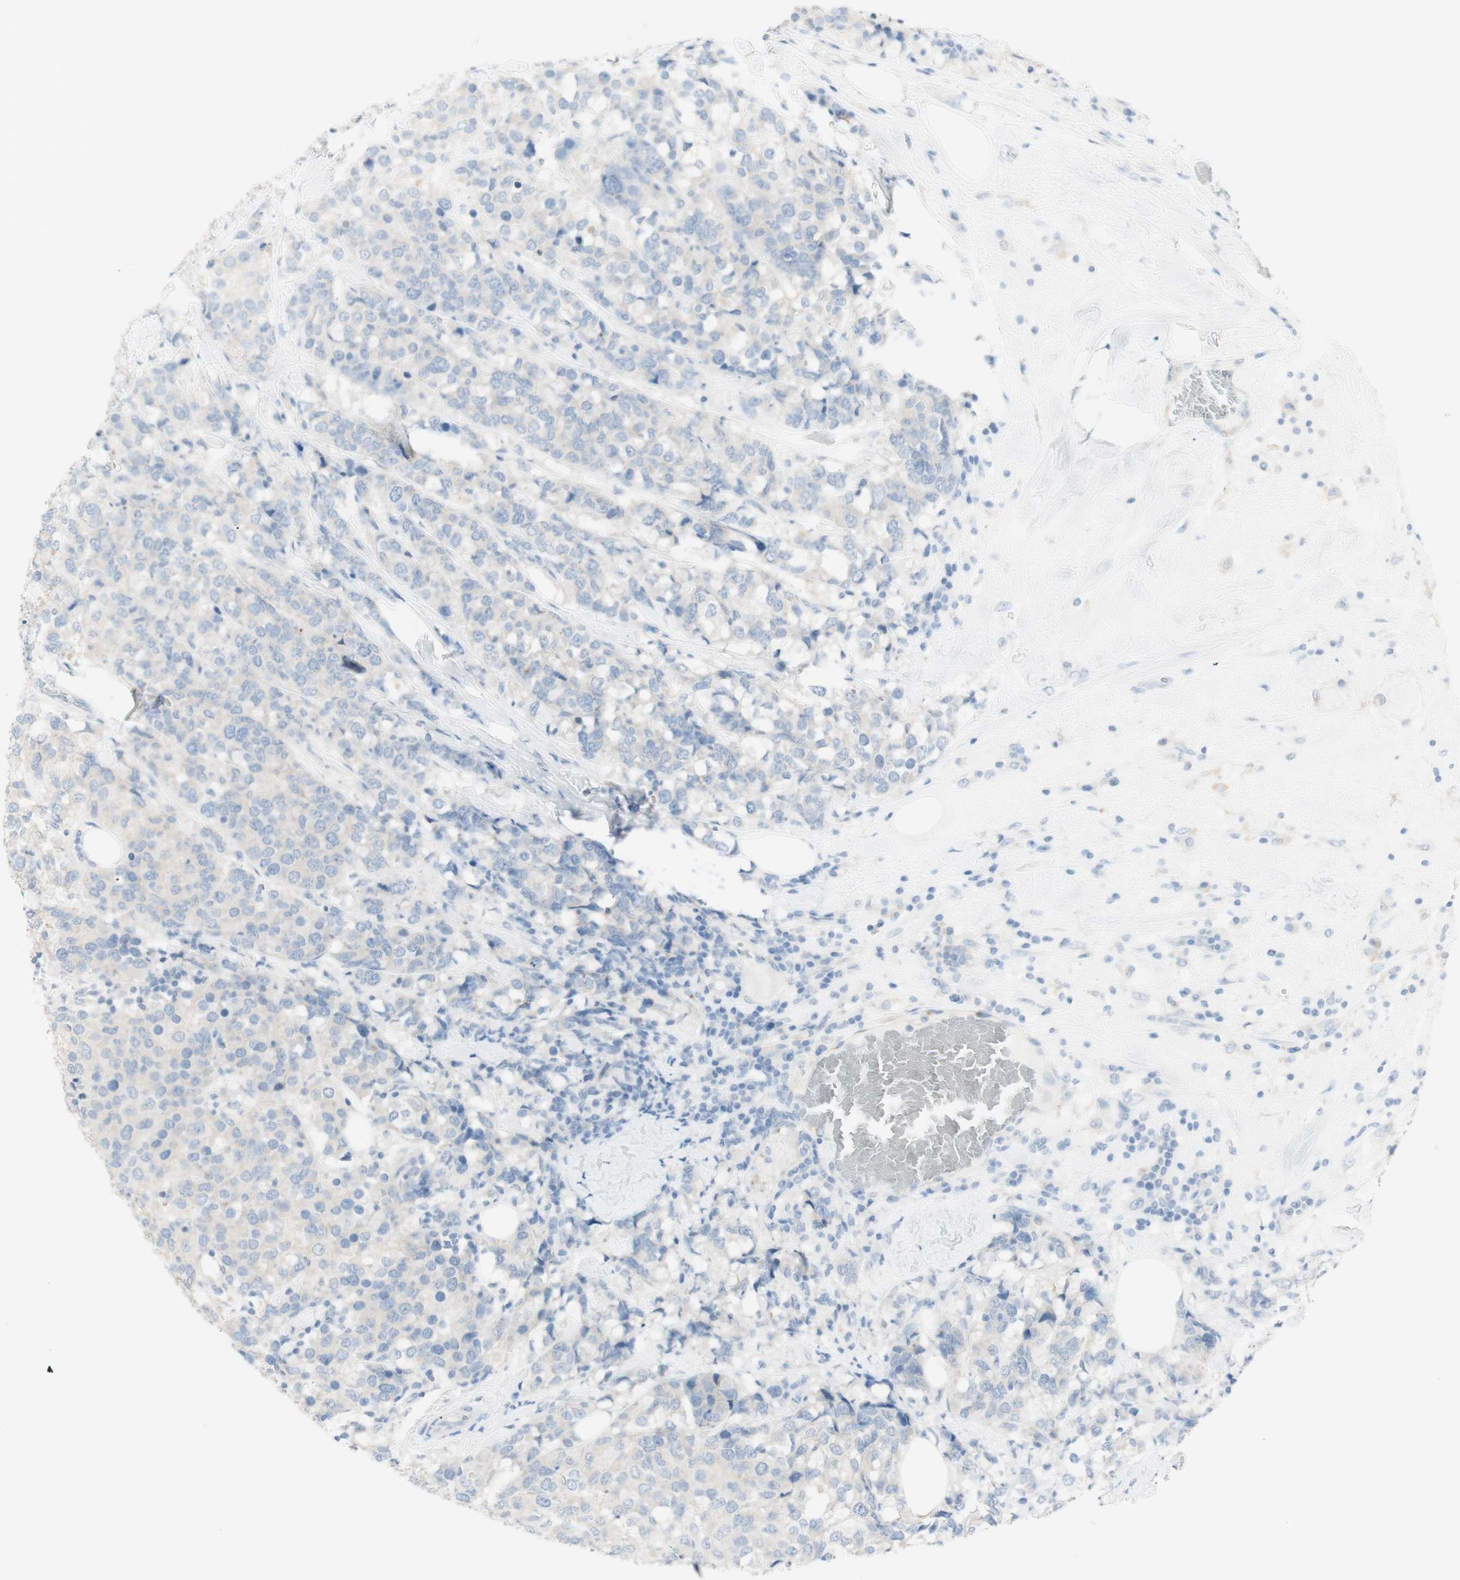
{"staining": {"intensity": "negative", "quantity": "none", "location": "none"}, "tissue": "breast cancer", "cell_type": "Tumor cells", "image_type": "cancer", "snomed": [{"axis": "morphology", "description": "Lobular carcinoma"}, {"axis": "topography", "description": "Breast"}], "caption": "High magnification brightfield microscopy of lobular carcinoma (breast) stained with DAB (brown) and counterstained with hematoxylin (blue): tumor cells show no significant staining.", "gene": "ART3", "patient": {"sex": "female", "age": 59}}